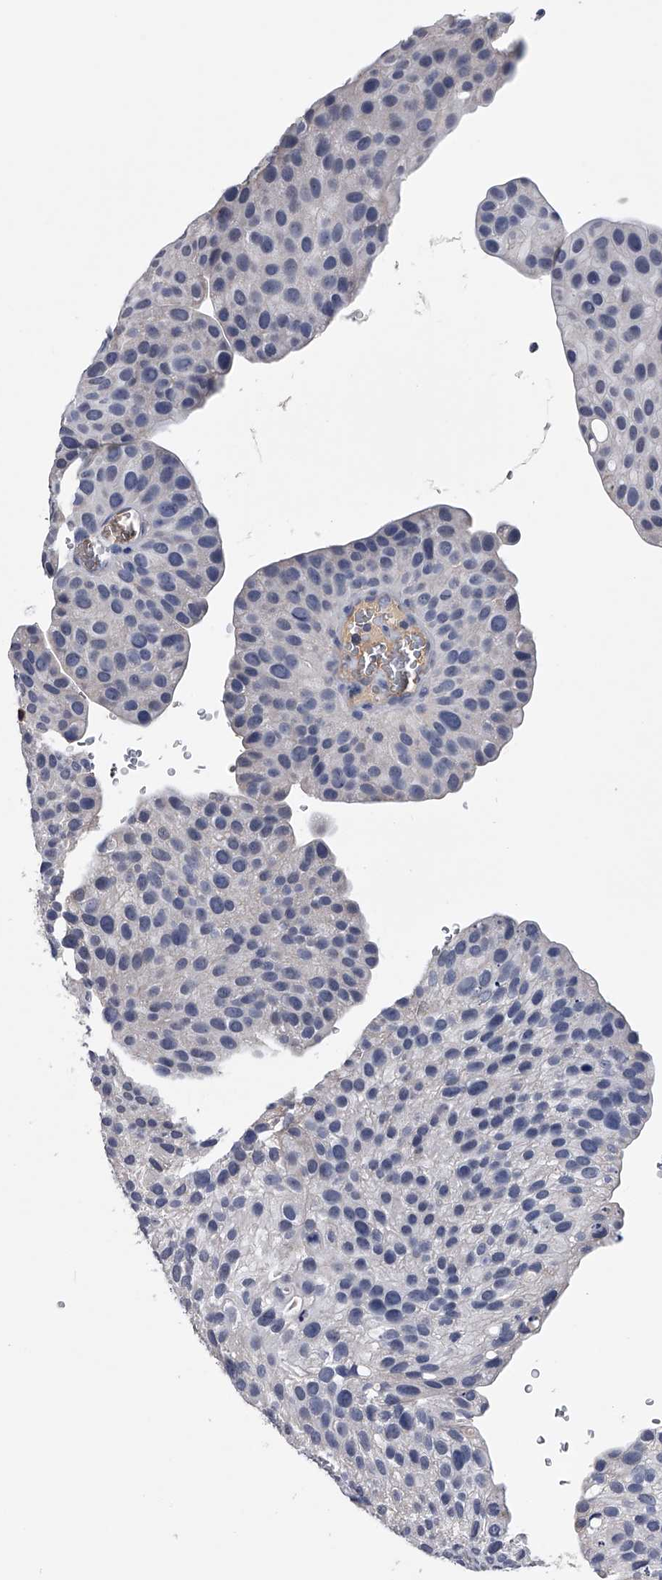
{"staining": {"intensity": "negative", "quantity": "none", "location": "none"}, "tissue": "urothelial cancer", "cell_type": "Tumor cells", "image_type": "cancer", "snomed": [{"axis": "morphology", "description": "Urothelial carcinoma, Low grade"}, {"axis": "topography", "description": "Smooth muscle"}, {"axis": "topography", "description": "Urinary bladder"}], "caption": "This is an immunohistochemistry (IHC) histopathology image of urothelial cancer. There is no positivity in tumor cells.", "gene": "OAT", "patient": {"sex": "male", "age": 60}}